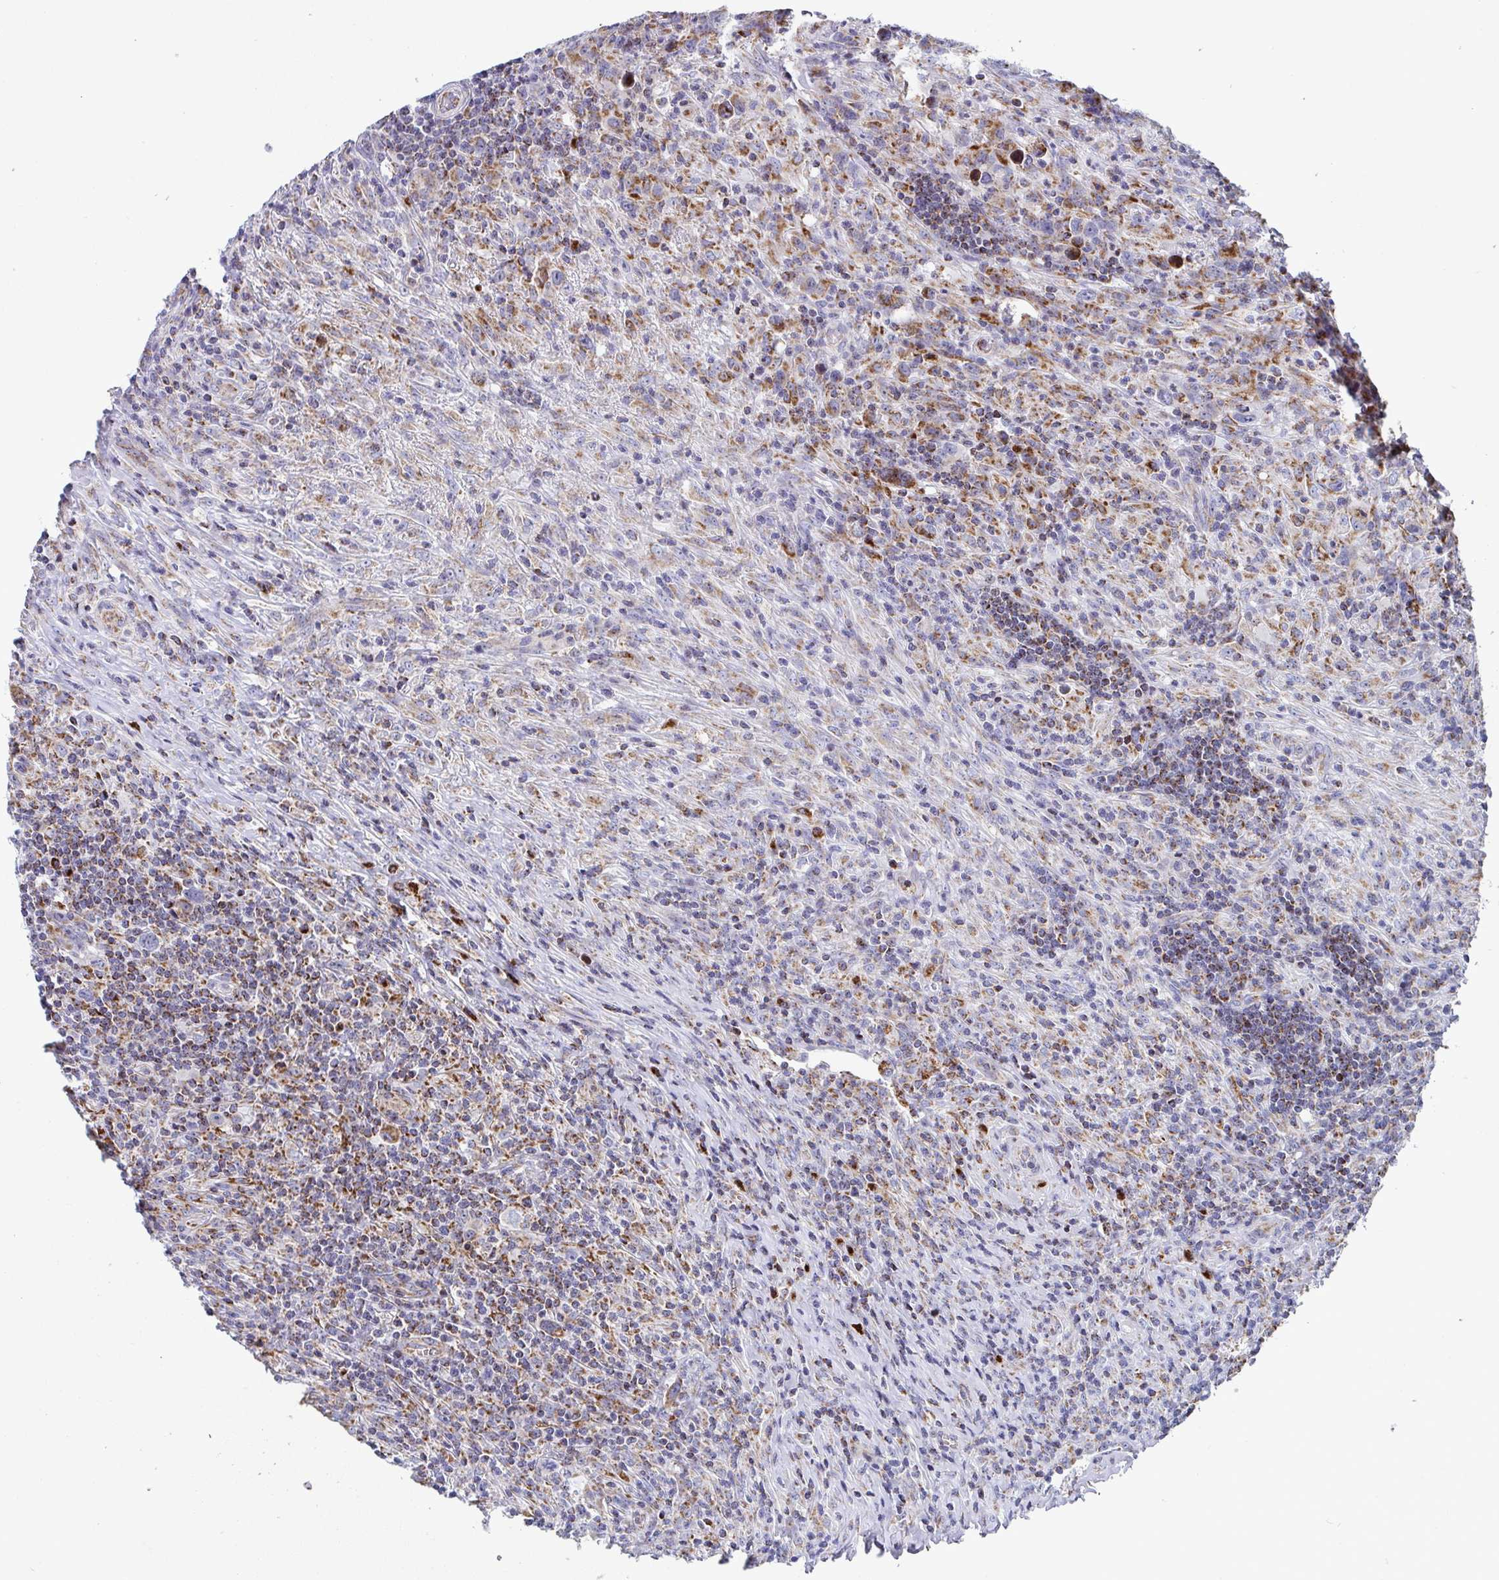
{"staining": {"intensity": "moderate", "quantity": ">75%", "location": "cytoplasmic/membranous"}, "tissue": "lymphoma", "cell_type": "Tumor cells", "image_type": "cancer", "snomed": [{"axis": "morphology", "description": "Hodgkin's disease, NOS"}, {"axis": "topography", "description": "Lymph node"}], "caption": "Protein expression analysis of human lymphoma reveals moderate cytoplasmic/membranous positivity in about >75% of tumor cells.", "gene": "ATP5MJ", "patient": {"sex": "female", "age": 18}}